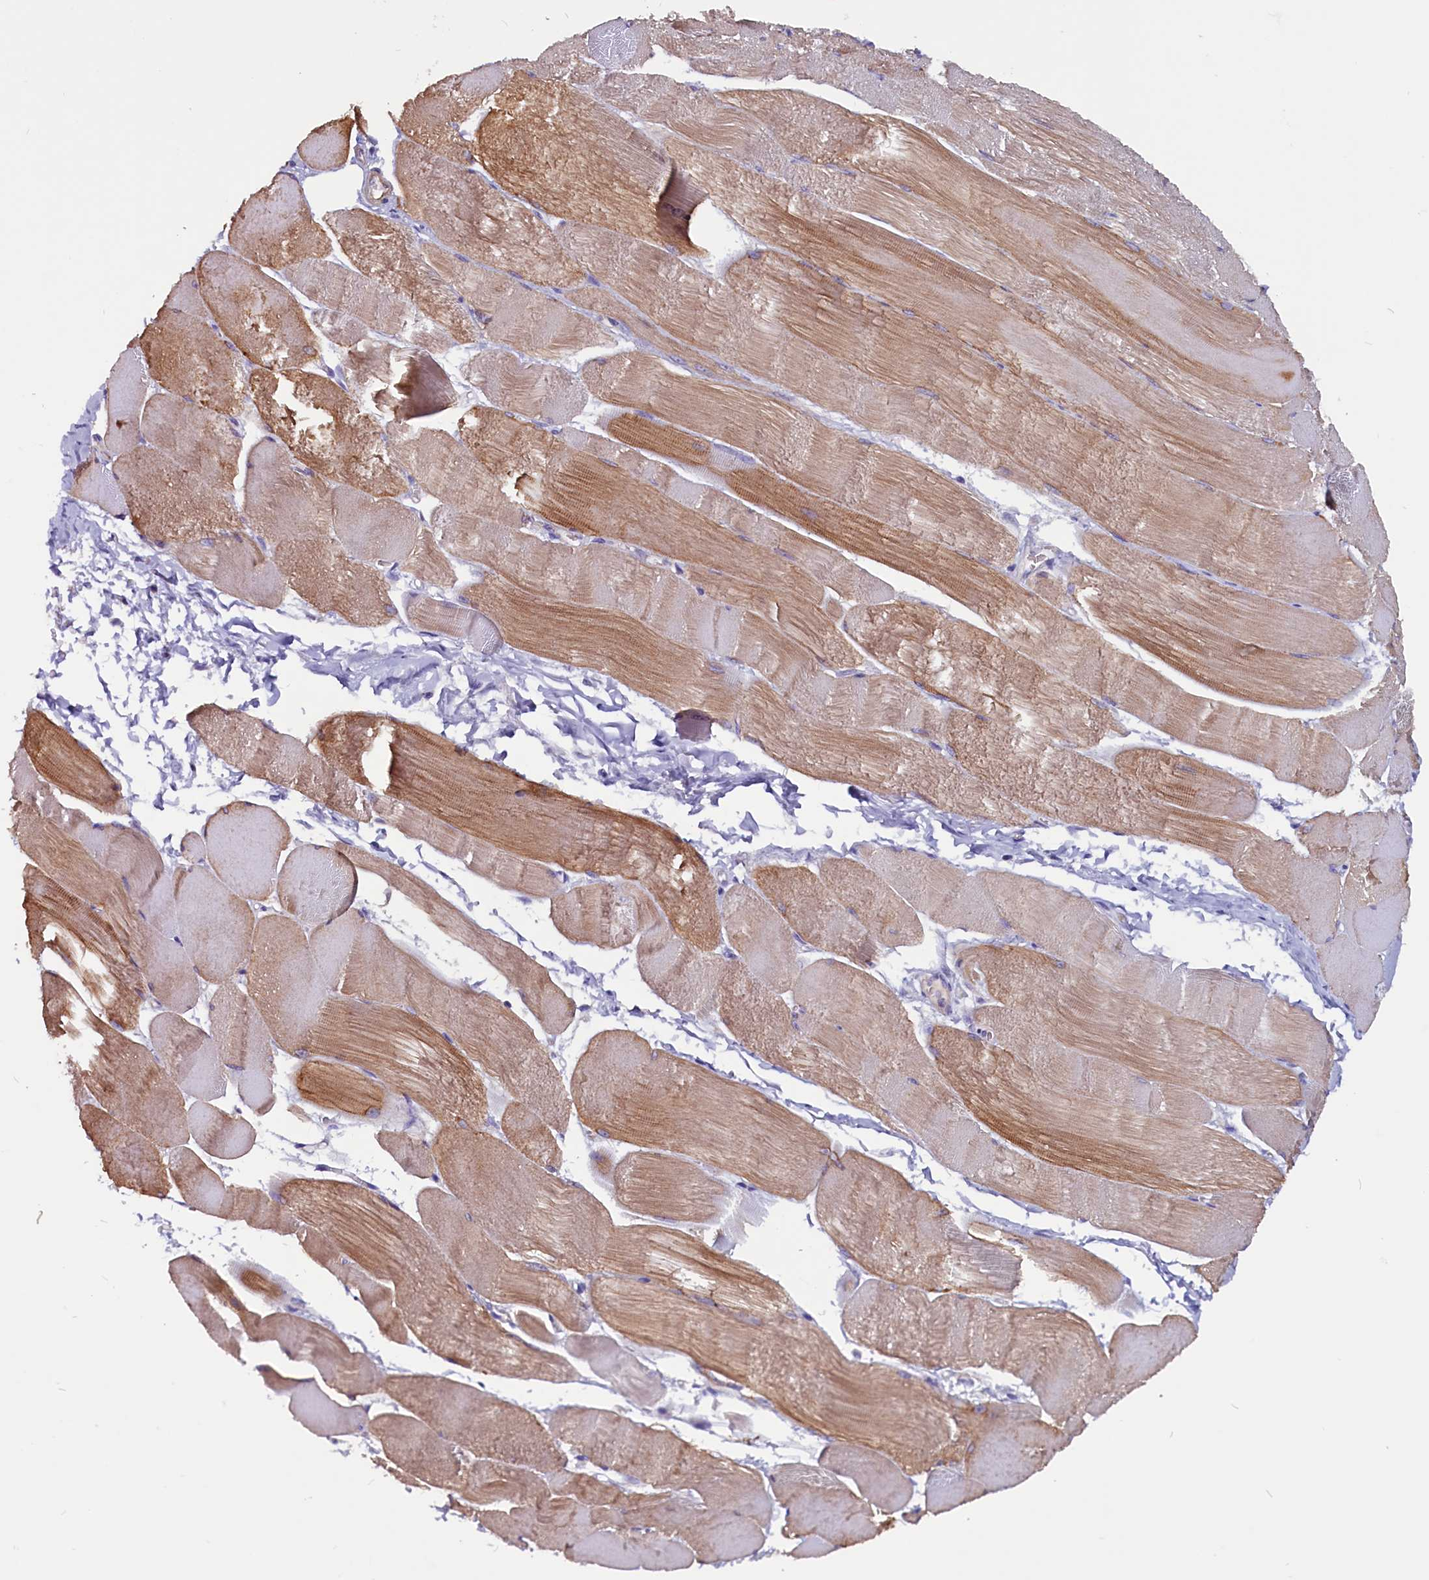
{"staining": {"intensity": "moderate", "quantity": "25%-75%", "location": "cytoplasmic/membranous"}, "tissue": "skeletal muscle", "cell_type": "Myocytes", "image_type": "normal", "snomed": [{"axis": "morphology", "description": "Normal tissue, NOS"}, {"axis": "morphology", "description": "Basal cell carcinoma"}, {"axis": "topography", "description": "Skeletal muscle"}], "caption": "This histopathology image demonstrates immunohistochemistry staining of benign human skeletal muscle, with medium moderate cytoplasmic/membranous expression in about 25%-75% of myocytes.", "gene": "ZNF749", "patient": {"sex": "female", "age": 64}}